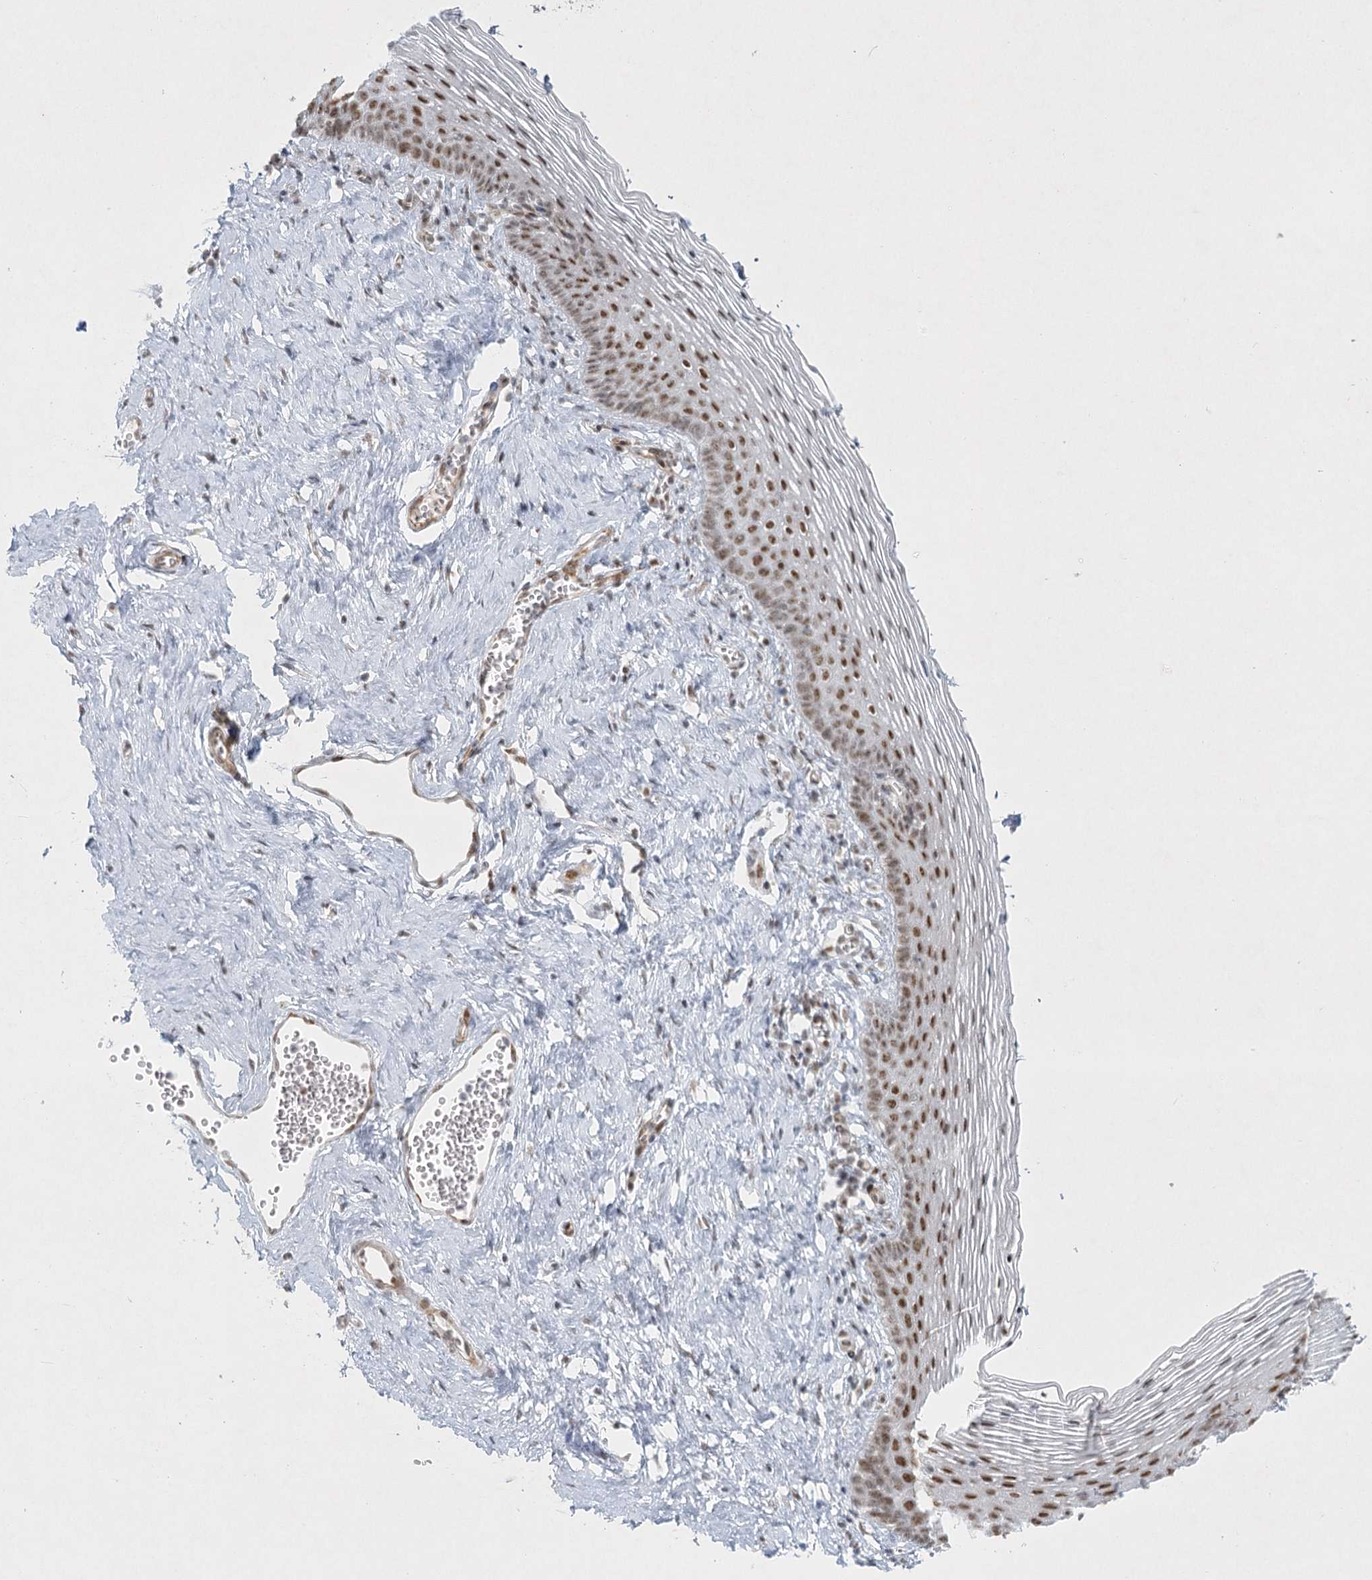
{"staining": {"intensity": "strong", "quantity": "25%-75%", "location": "nuclear"}, "tissue": "vagina", "cell_type": "Squamous epithelial cells", "image_type": "normal", "snomed": [{"axis": "morphology", "description": "Normal tissue, NOS"}, {"axis": "topography", "description": "Vagina"}], "caption": "DAB (3,3'-diaminobenzidine) immunohistochemical staining of benign vagina shows strong nuclear protein staining in approximately 25%-75% of squamous epithelial cells.", "gene": "U2SURP", "patient": {"sex": "female", "age": 32}}